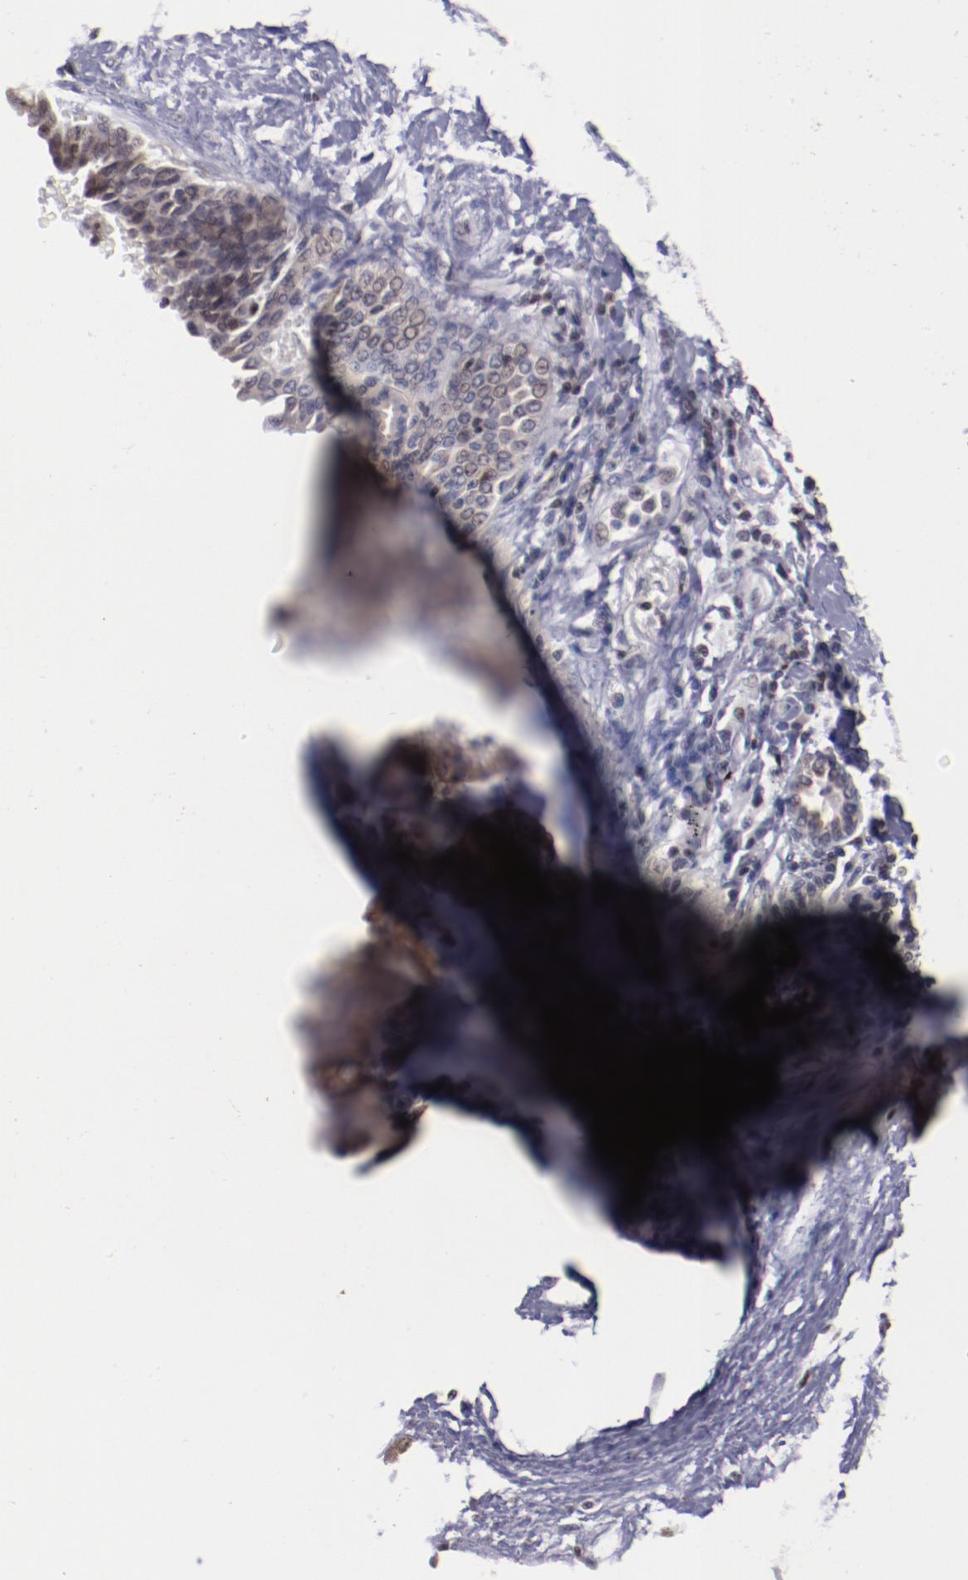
{"staining": {"intensity": "weak", "quantity": "25%-75%", "location": "cytoplasmic/membranous,nuclear"}, "tissue": "lung cancer", "cell_type": "Tumor cells", "image_type": "cancer", "snomed": [{"axis": "morphology", "description": "Adenocarcinoma, NOS"}, {"axis": "topography", "description": "Lung"}], "caption": "An image showing weak cytoplasmic/membranous and nuclear expression in approximately 25%-75% of tumor cells in adenocarcinoma (lung), as visualized by brown immunohistochemical staining.", "gene": "DDX24", "patient": {"sex": "female", "age": 64}}